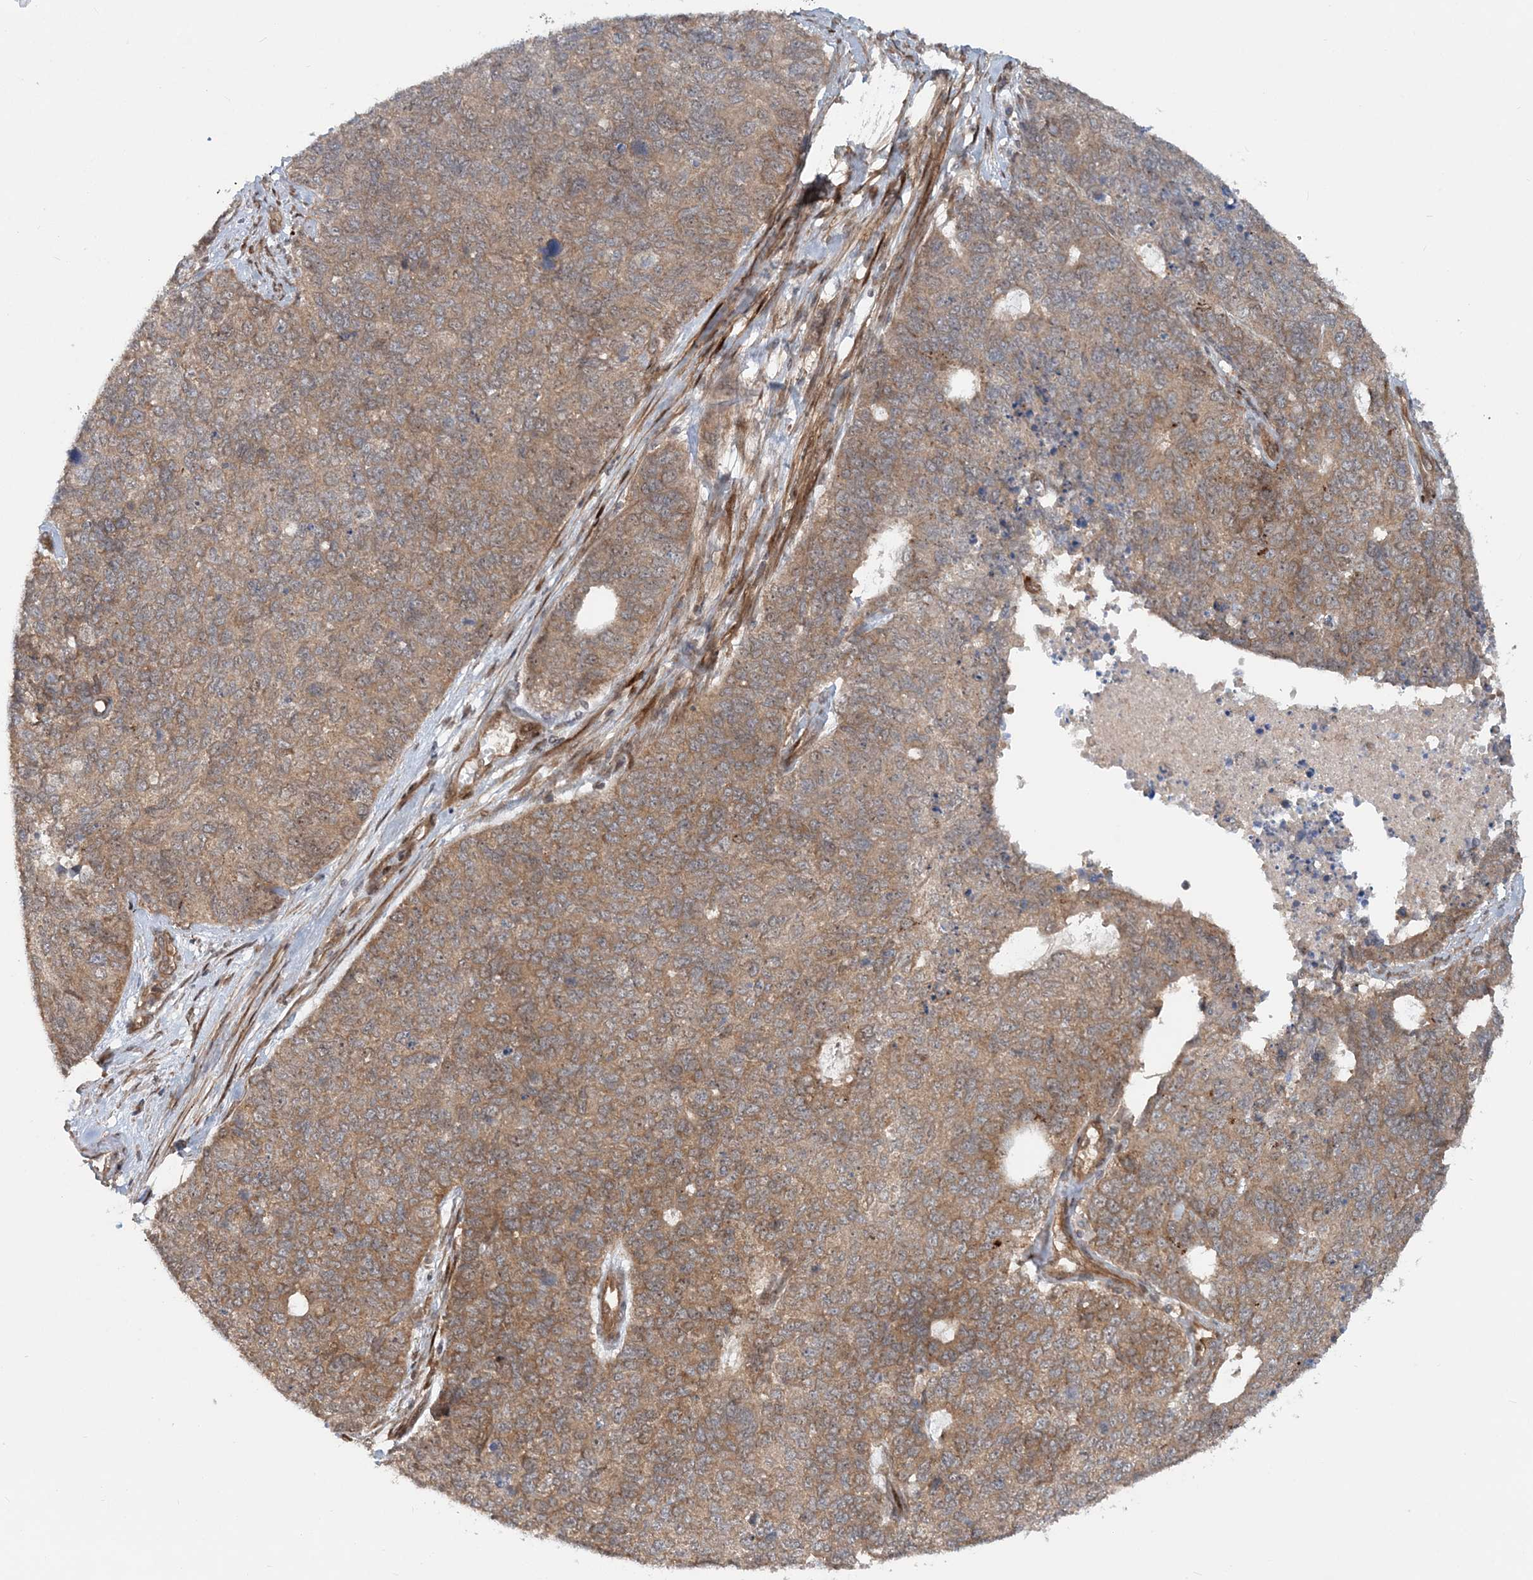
{"staining": {"intensity": "moderate", "quantity": ">75%", "location": "cytoplasmic/membranous"}, "tissue": "cervical cancer", "cell_type": "Tumor cells", "image_type": "cancer", "snomed": [{"axis": "morphology", "description": "Squamous cell carcinoma, NOS"}, {"axis": "topography", "description": "Cervix"}], "caption": "Immunohistochemical staining of human cervical cancer exhibits moderate cytoplasmic/membranous protein positivity in approximately >75% of tumor cells. (Stains: DAB (3,3'-diaminobenzidine) in brown, nuclei in blue, Microscopy: brightfield microscopy at high magnification).", "gene": "GEMIN5", "patient": {"sex": "female", "age": 63}}